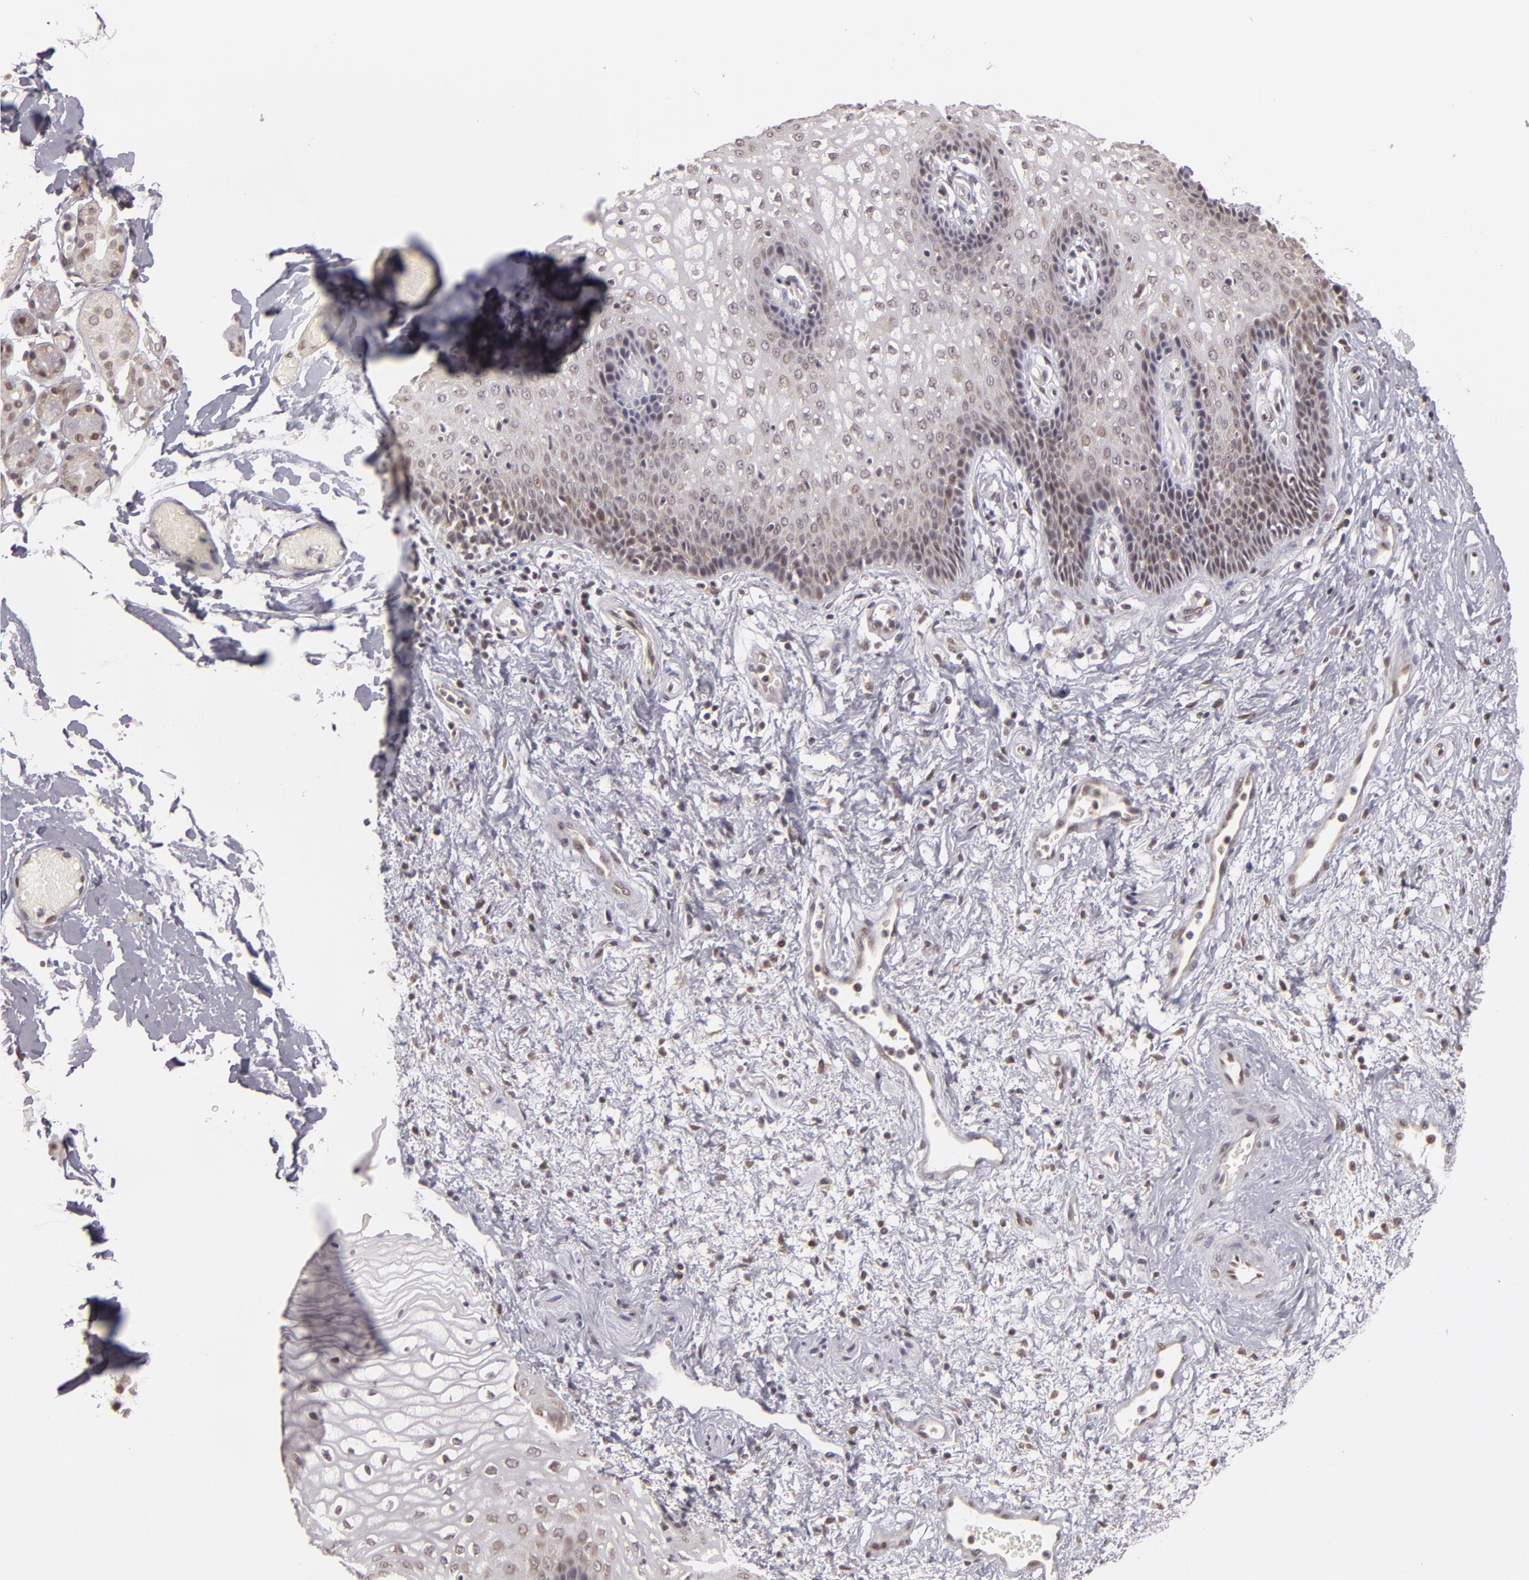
{"staining": {"intensity": "moderate", "quantity": "<25%", "location": "nuclear"}, "tissue": "vagina", "cell_type": "Squamous epithelial cells", "image_type": "normal", "snomed": [{"axis": "morphology", "description": "Normal tissue, NOS"}, {"axis": "topography", "description": "Vagina"}], "caption": "Immunohistochemistry (IHC) histopathology image of benign vagina stained for a protein (brown), which exhibits low levels of moderate nuclear staining in about <25% of squamous epithelial cells.", "gene": "ZNF133", "patient": {"sex": "female", "age": 34}}